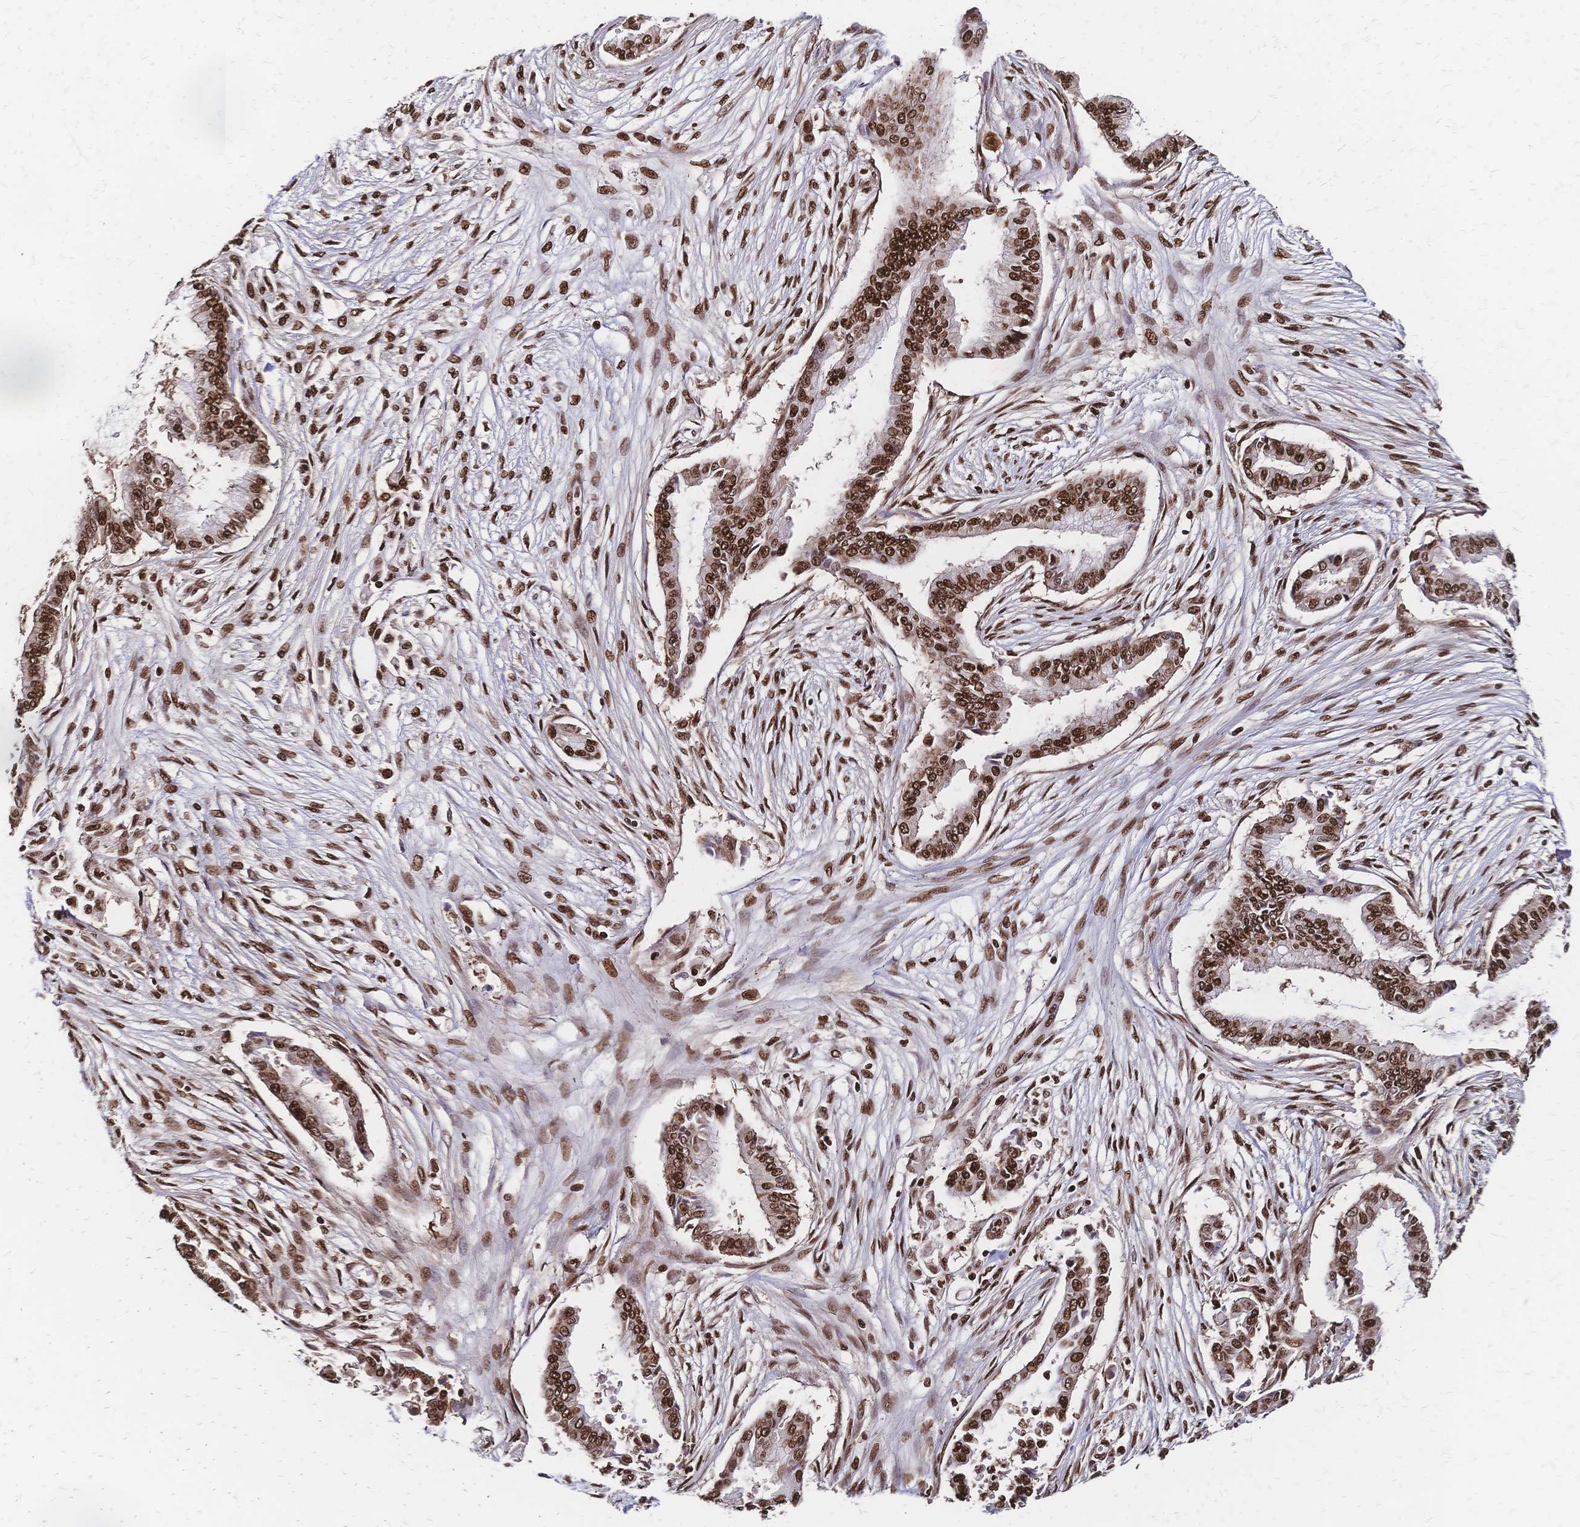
{"staining": {"intensity": "strong", "quantity": ">75%", "location": "nuclear"}, "tissue": "pancreatic cancer", "cell_type": "Tumor cells", "image_type": "cancer", "snomed": [{"axis": "morphology", "description": "Adenocarcinoma, NOS"}, {"axis": "topography", "description": "Pancreas"}], "caption": "DAB immunohistochemical staining of human pancreatic cancer reveals strong nuclear protein positivity in approximately >75% of tumor cells. The staining was performed using DAB, with brown indicating positive protein expression. Nuclei are stained blue with hematoxylin.", "gene": "HDGF", "patient": {"sex": "female", "age": 68}}